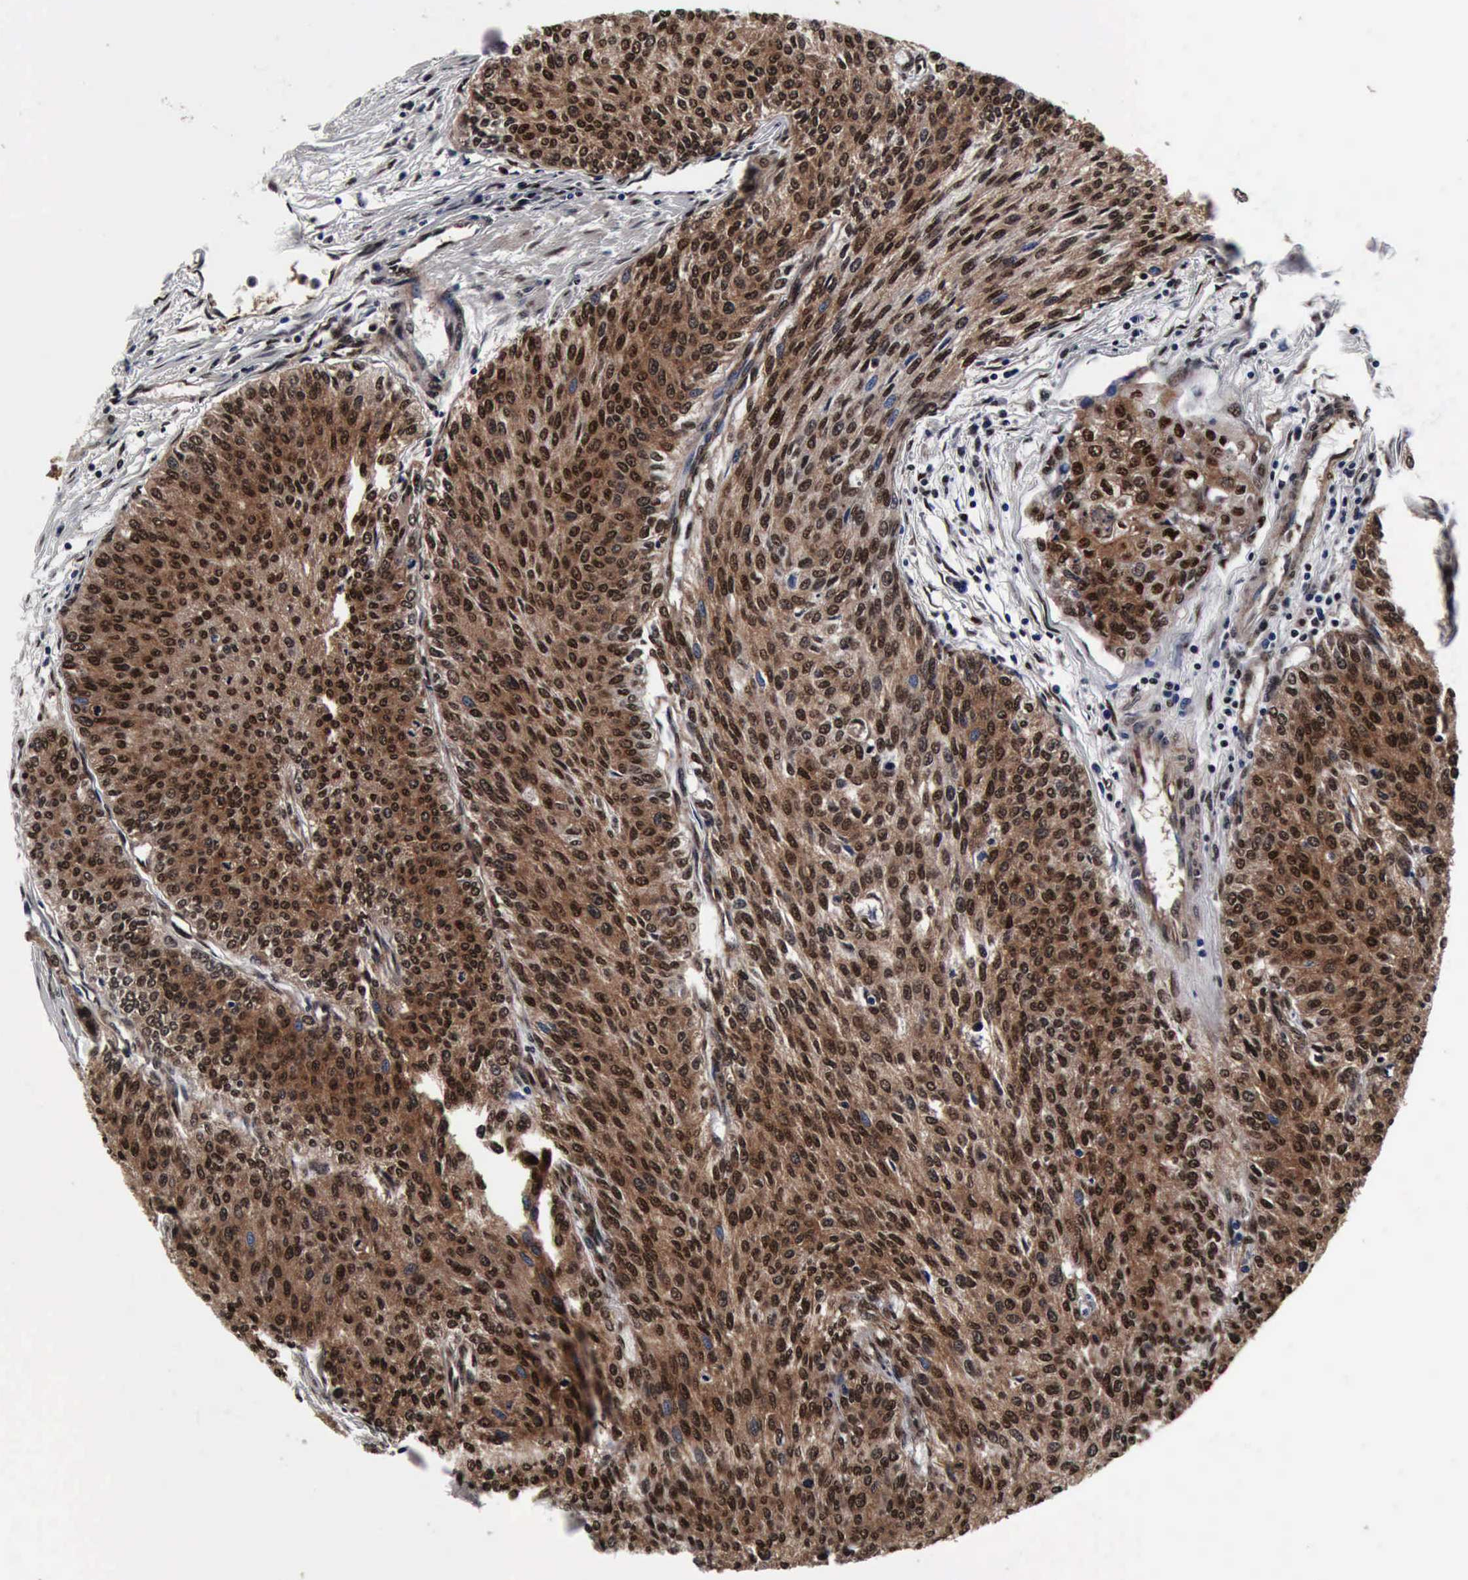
{"staining": {"intensity": "strong", "quantity": ">75%", "location": "cytoplasmic/membranous,nuclear"}, "tissue": "urothelial cancer", "cell_type": "Tumor cells", "image_type": "cancer", "snomed": [{"axis": "morphology", "description": "Urothelial carcinoma, Low grade"}, {"axis": "topography", "description": "Urinary bladder"}], "caption": "Protein positivity by immunohistochemistry shows strong cytoplasmic/membranous and nuclear staining in about >75% of tumor cells in urothelial cancer. (DAB IHC, brown staining for protein, blue staining for nuclei).", "gene": "UBC", "patient": {"sex": "female", "age": 73}}